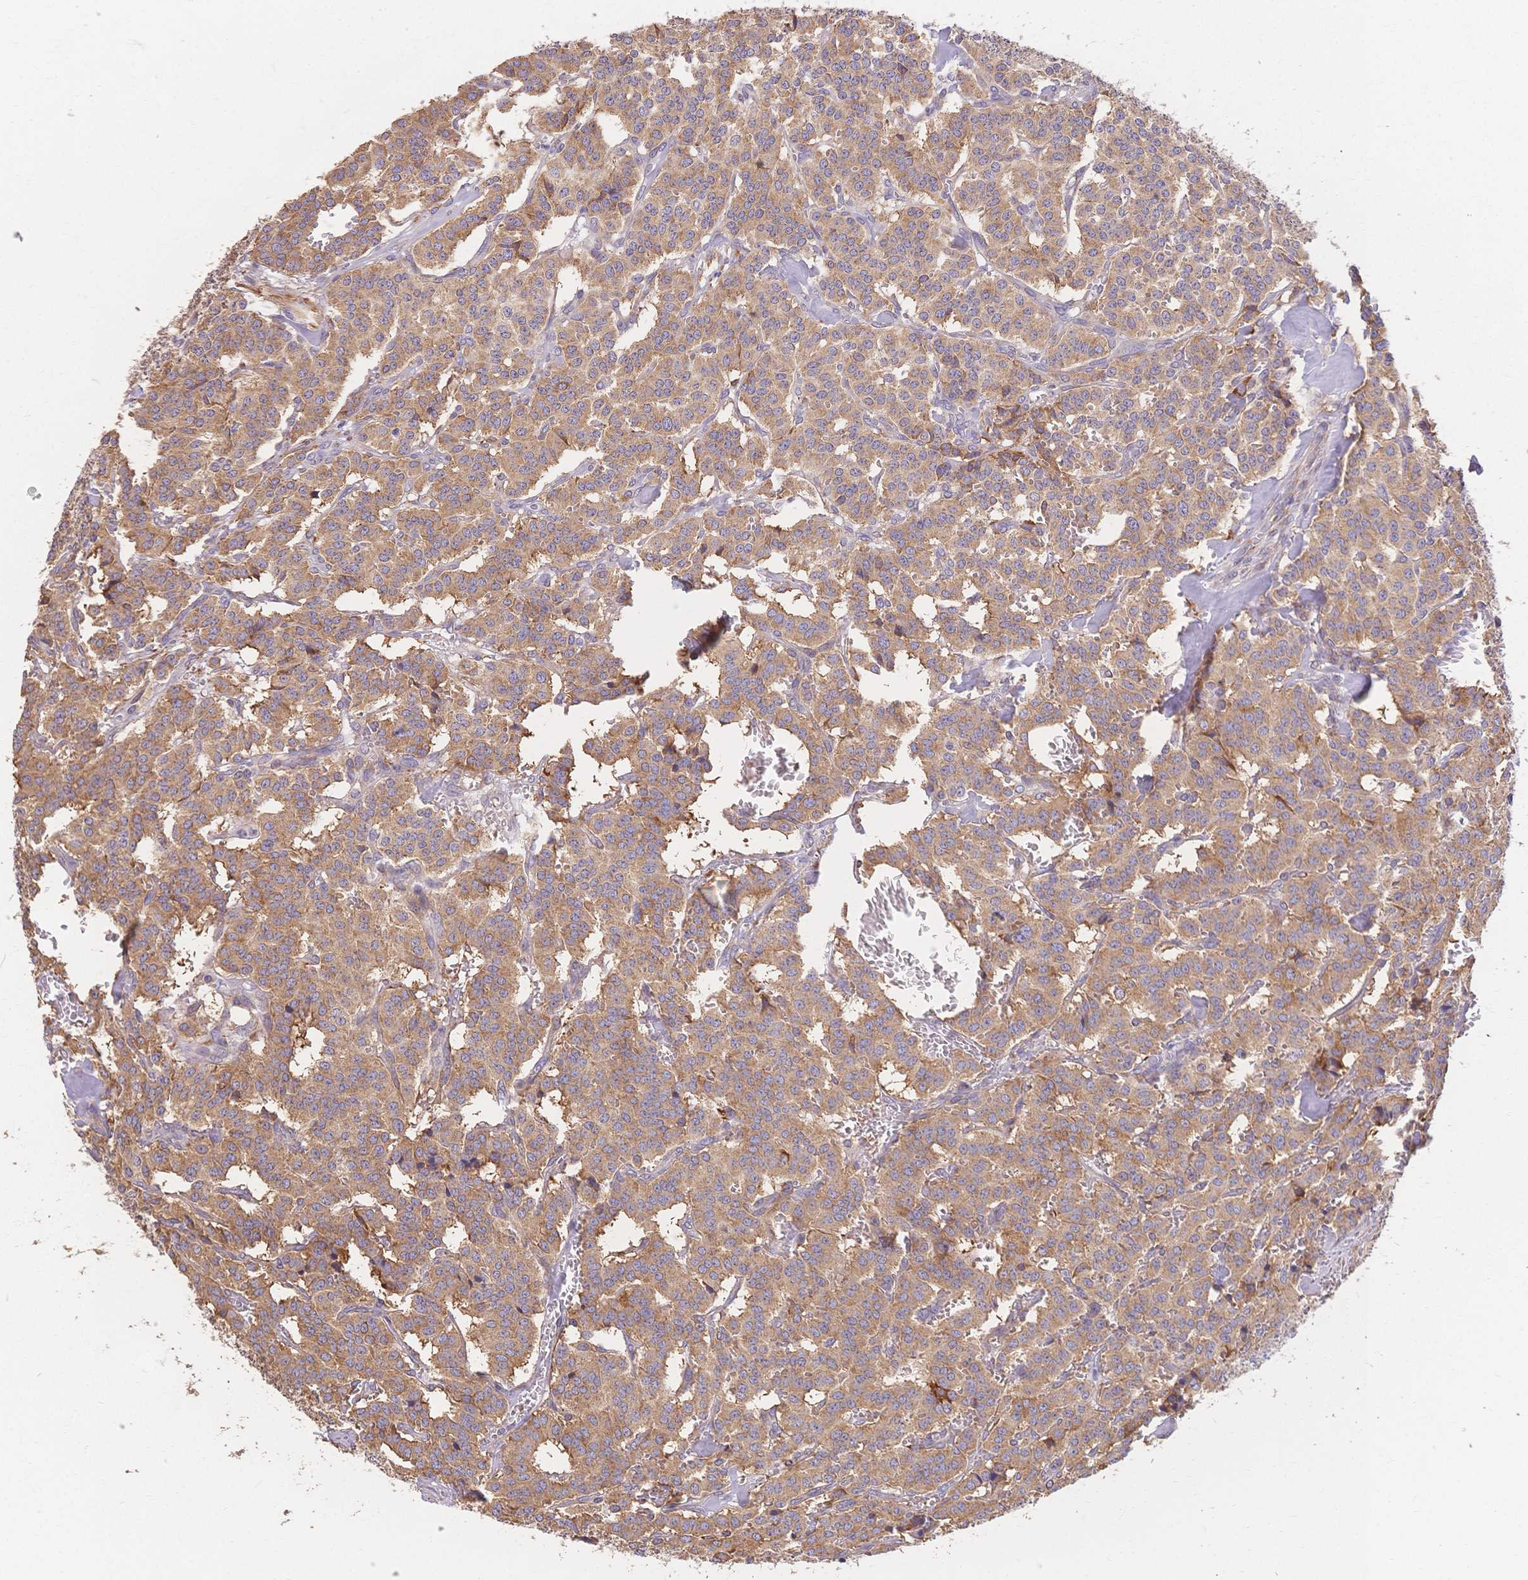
{"staining": {"intensity": "weak", "quantity": ">75%", "location": "cytoplasmic/membranous"}, "tissue": "carcinoid", "cell_type": "Tumor cells", "image_type": "cancer", "snomed": [{"axis": "morphology", "description": "Normal tissue, NOS"}, {"axis": "morphology", "description": "Carcinoid, malignant, NOS"}, {"axis": "topography", "description": "Lung"}], "caption": "Weak cytoplasmic/membranous expression for a protein is present in approximately >75% of tumor cells of carcinoid using immunohistochemistry.", "gene": "HS3ST5", "patient": {"sex": "female", "age": 46}}